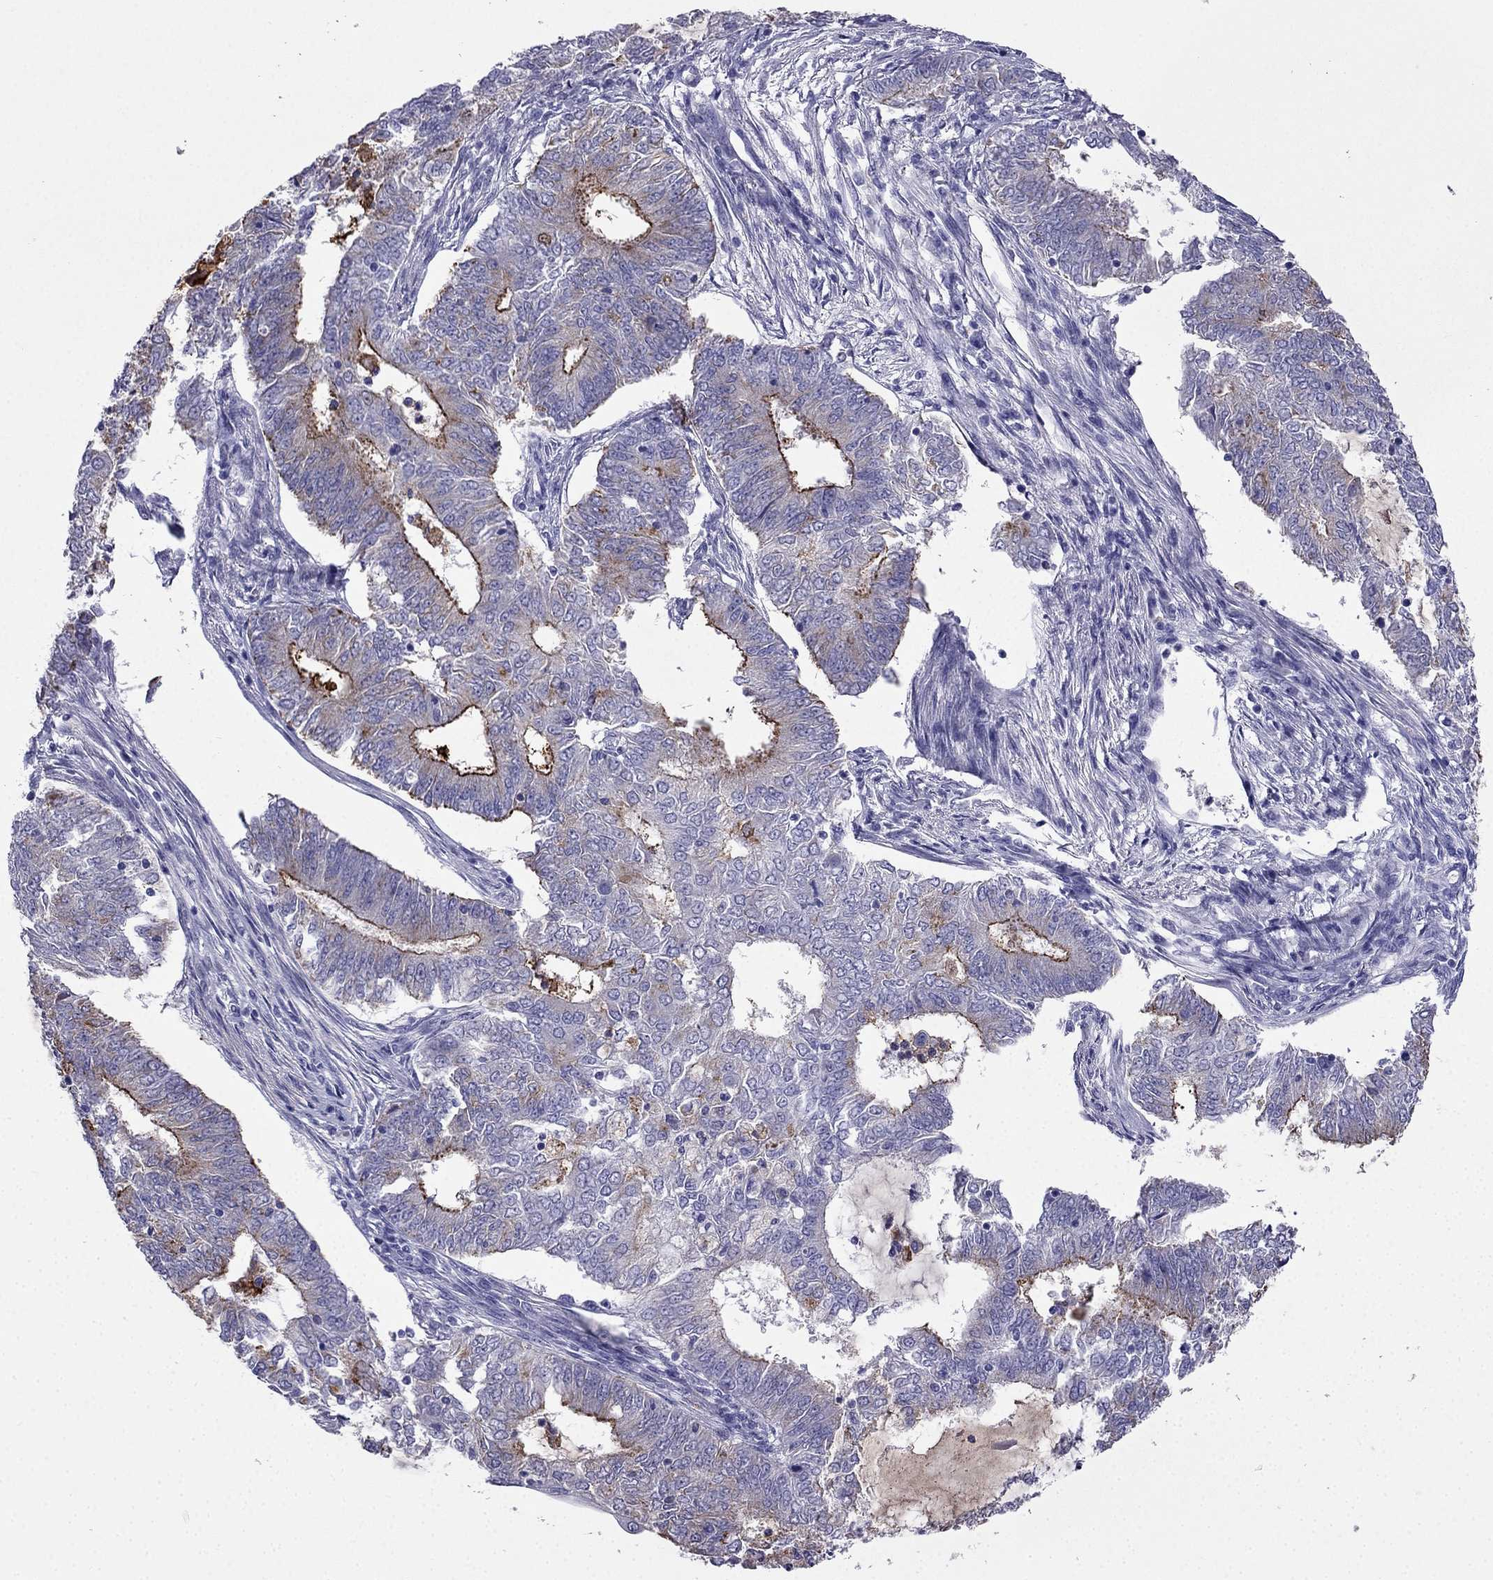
{"staining": {"intensity": "negative", "quantity": "none", "location": "none"}, "tissue": "endometrial cancer", "cell_type": "Tumor cells", "image_type": "cancer", "snomed": [{"axis": "morphology", "description": "Adenocarcinoma, NOS"}, {"axis": "topography", "description": "Endometrium"}], "caption": "IHC image of neoplastic tissue: human endometrial cancer stained with DAB (3,3'-diaminobenzidine) demonstrates no significant protein positivity in tumor cells.", "gene": "PTH", "patient": {"sex": "female", "age": 62}}